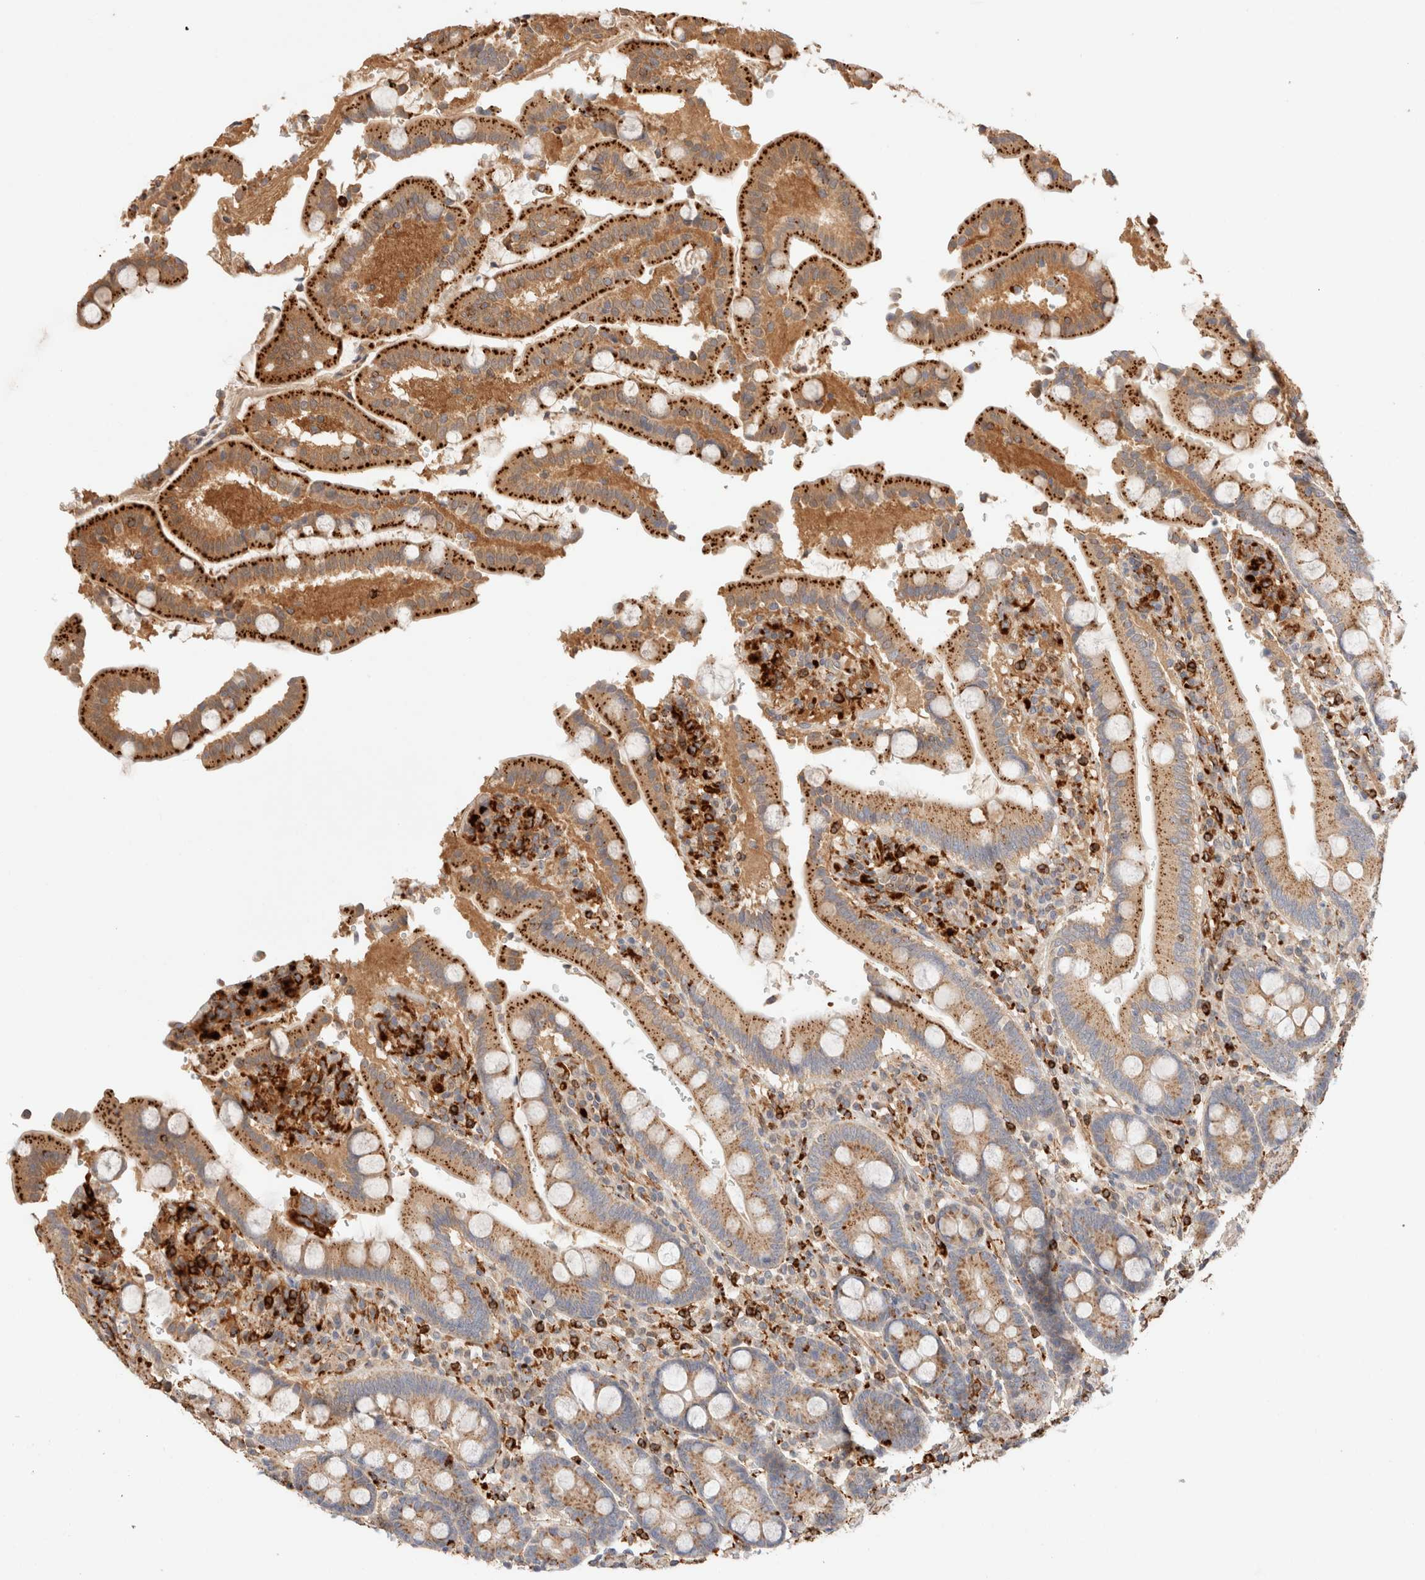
{"staining": {"intensity": "strong", "quantity": ">75%", "location": "cytoplasmic/membranous"}, "tissue": "duodenum", "cell_type": "Glandular cells", "image_type": "normal", "snomed": [{"axis": "morphology", "description": "Normal tissue, NOS"}, {"axis": "topography", "description": "Small intestine, NOS"}], "caption": "Duodenum stained for a protein (brown) demonstrates strong cytoplasmic/membranous positive staining in approximately >75% of glandular cells.", "gene": "RABEPK", "patient": {"sex": "female", "age": 71}}